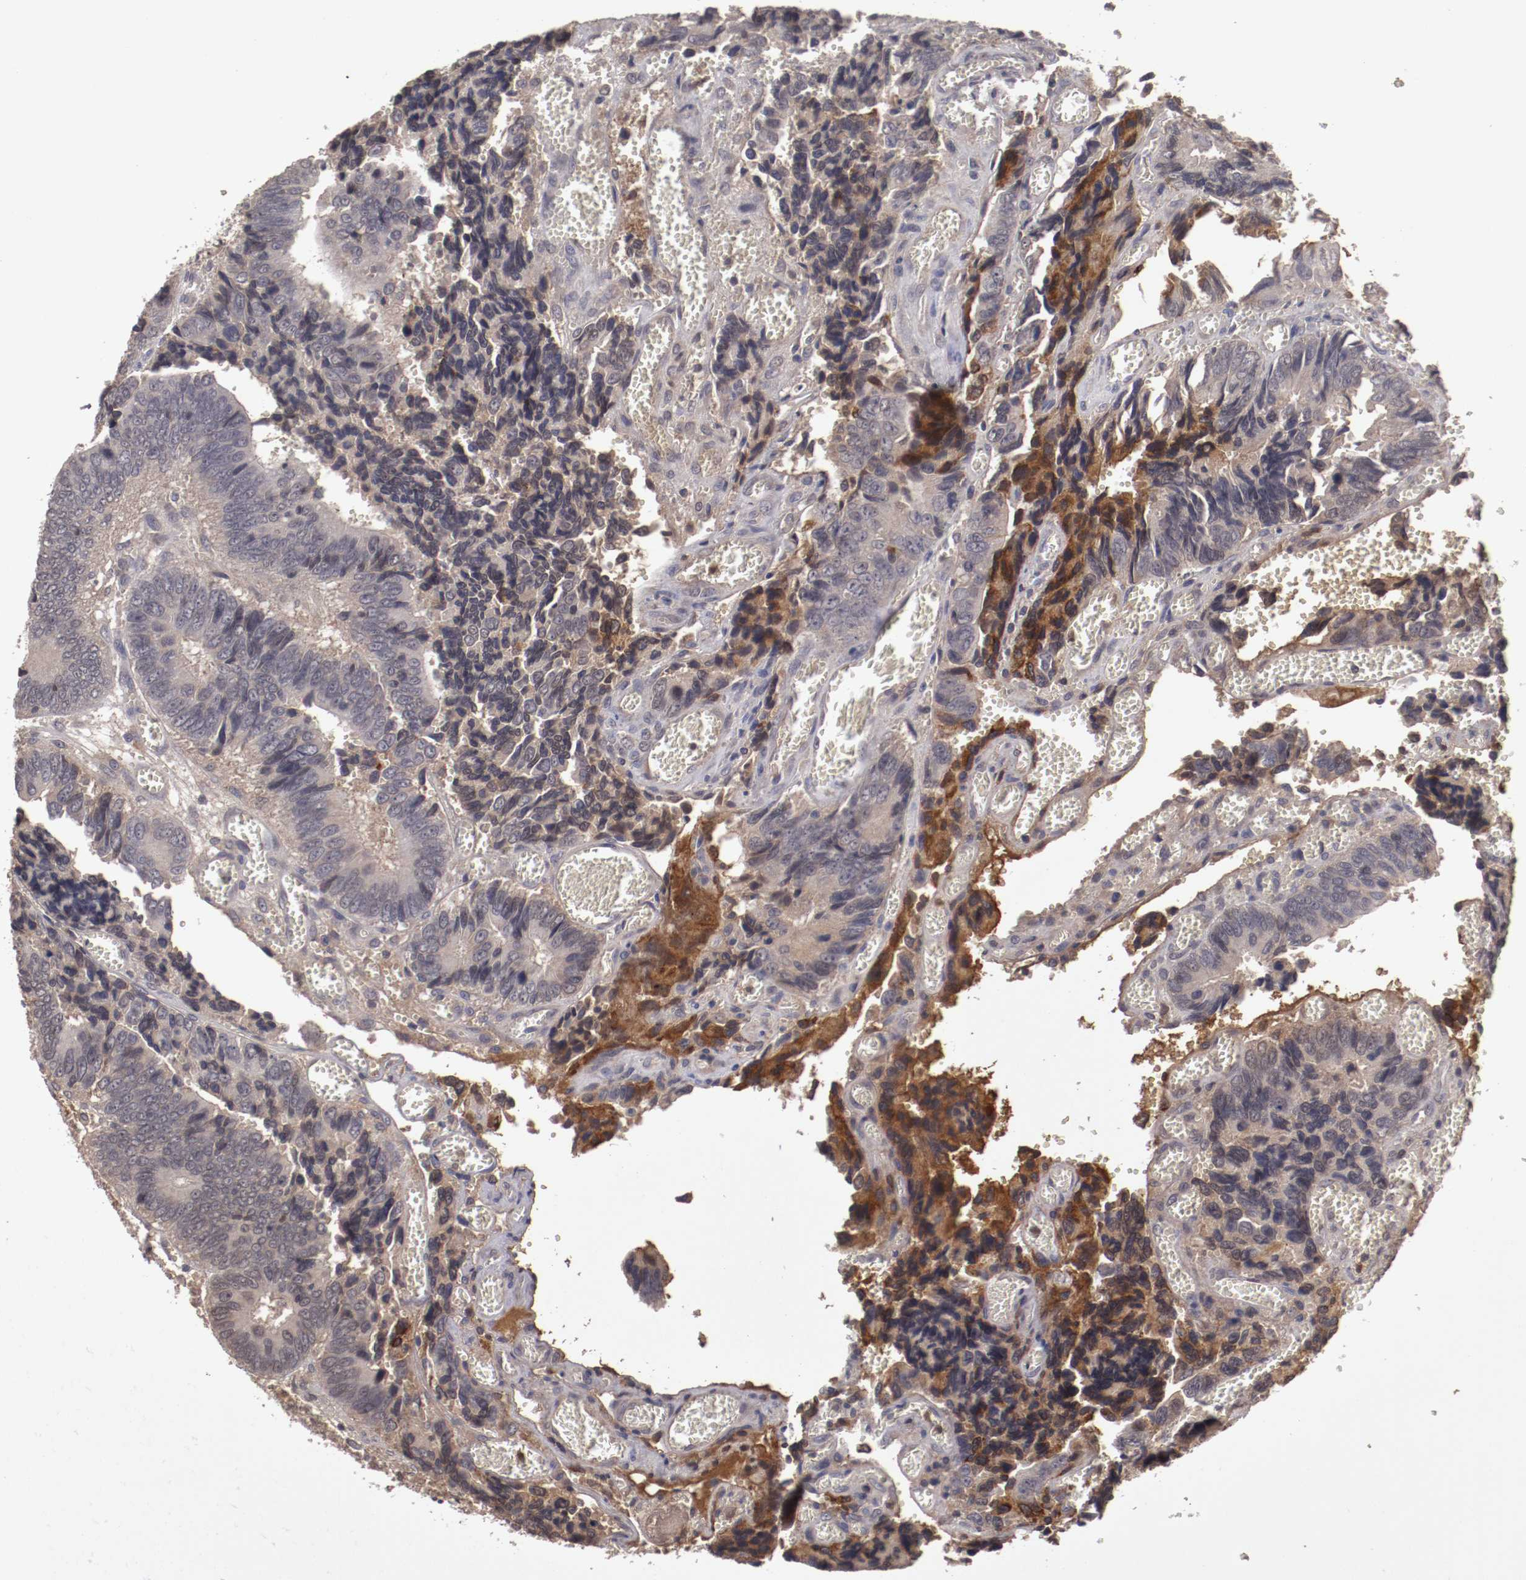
{"staining": {"intensity": "moderate", "quantity": "<25%", "location": "cytoplasmic/membranous"}, "tissue": "colorectal cancer", "cell_type": "Tumor cells", "image_type": "cancer", "snomed": [{"axis": "morphology", "description": "Adenocarcinoma, NOS"}, {"axis": "topography", "description": "Colon"}], "caption": "Immunohistochemistry micrograph of colorectal cancer (adenocarcinoma) stained for a protein (brown), which exhibits low levels of moderate cytoplasmic/membranous staining in approximately <25% of tumor cells.", "gene": "CP", "patient": {"sex": "male", "age": 72}}